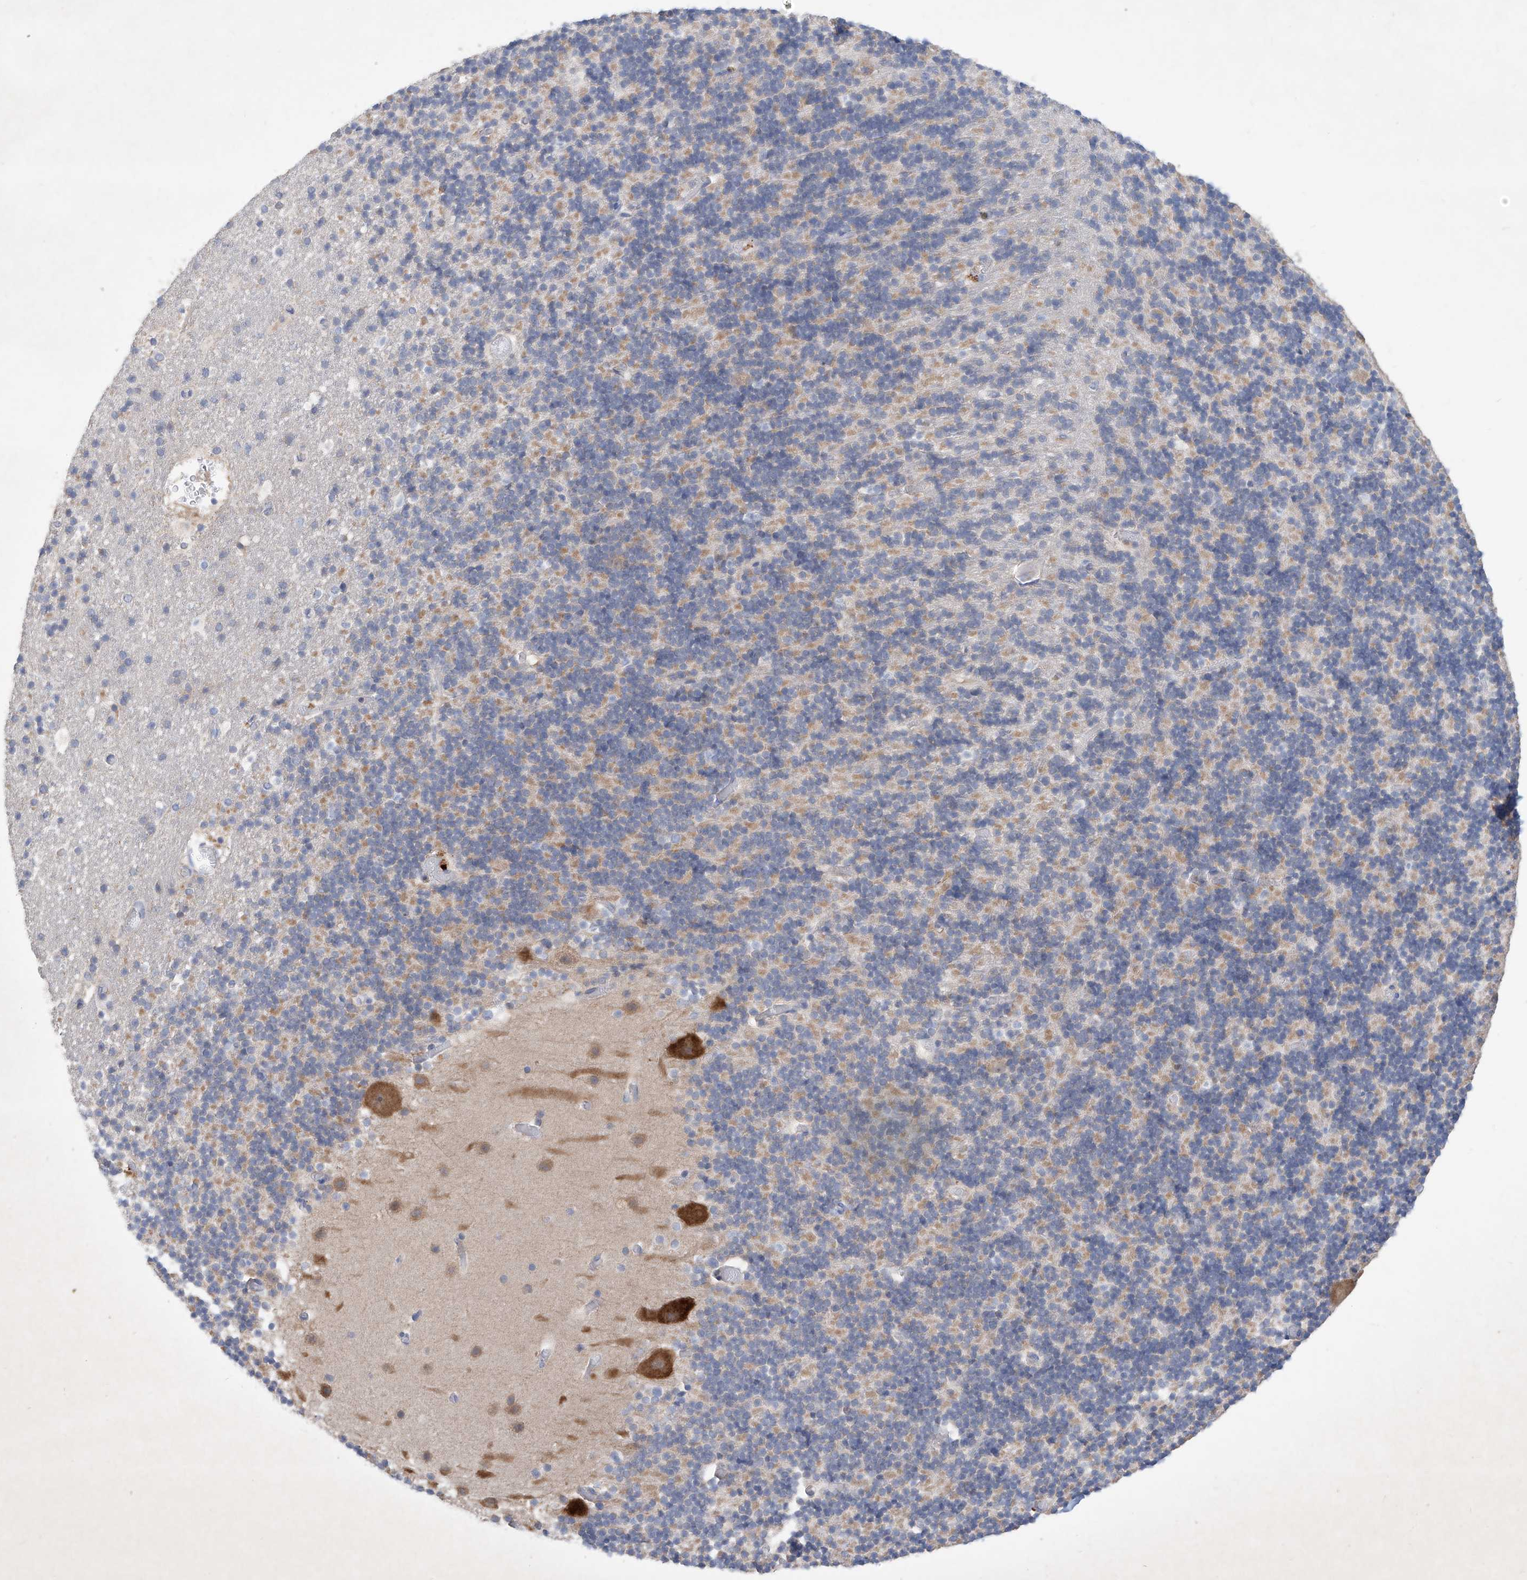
{"staining": {"intensity": "negative", "quantity": "none", "location": "none"}, "tissue": "cerebellum", "cell_type": "Cells in granular layer", "image_type": "normal", "snomed": [{"axis": "morphology", "description": "Normal tissue, NOS"}, {"axis": "topography", "description": "Cerebellum"}], "caption": "IHC micrograph of unremarkable human cerebellum stained for a protein (brown), which shows no positivity in cells in granular layer. (Brightfield microscopy of DAB (3,3'-diaminobenzidine) immunohistochemistry (IHC) at high magnification).", "gene": "ASNS", "patient": {"sex": "male", "age": 57}}